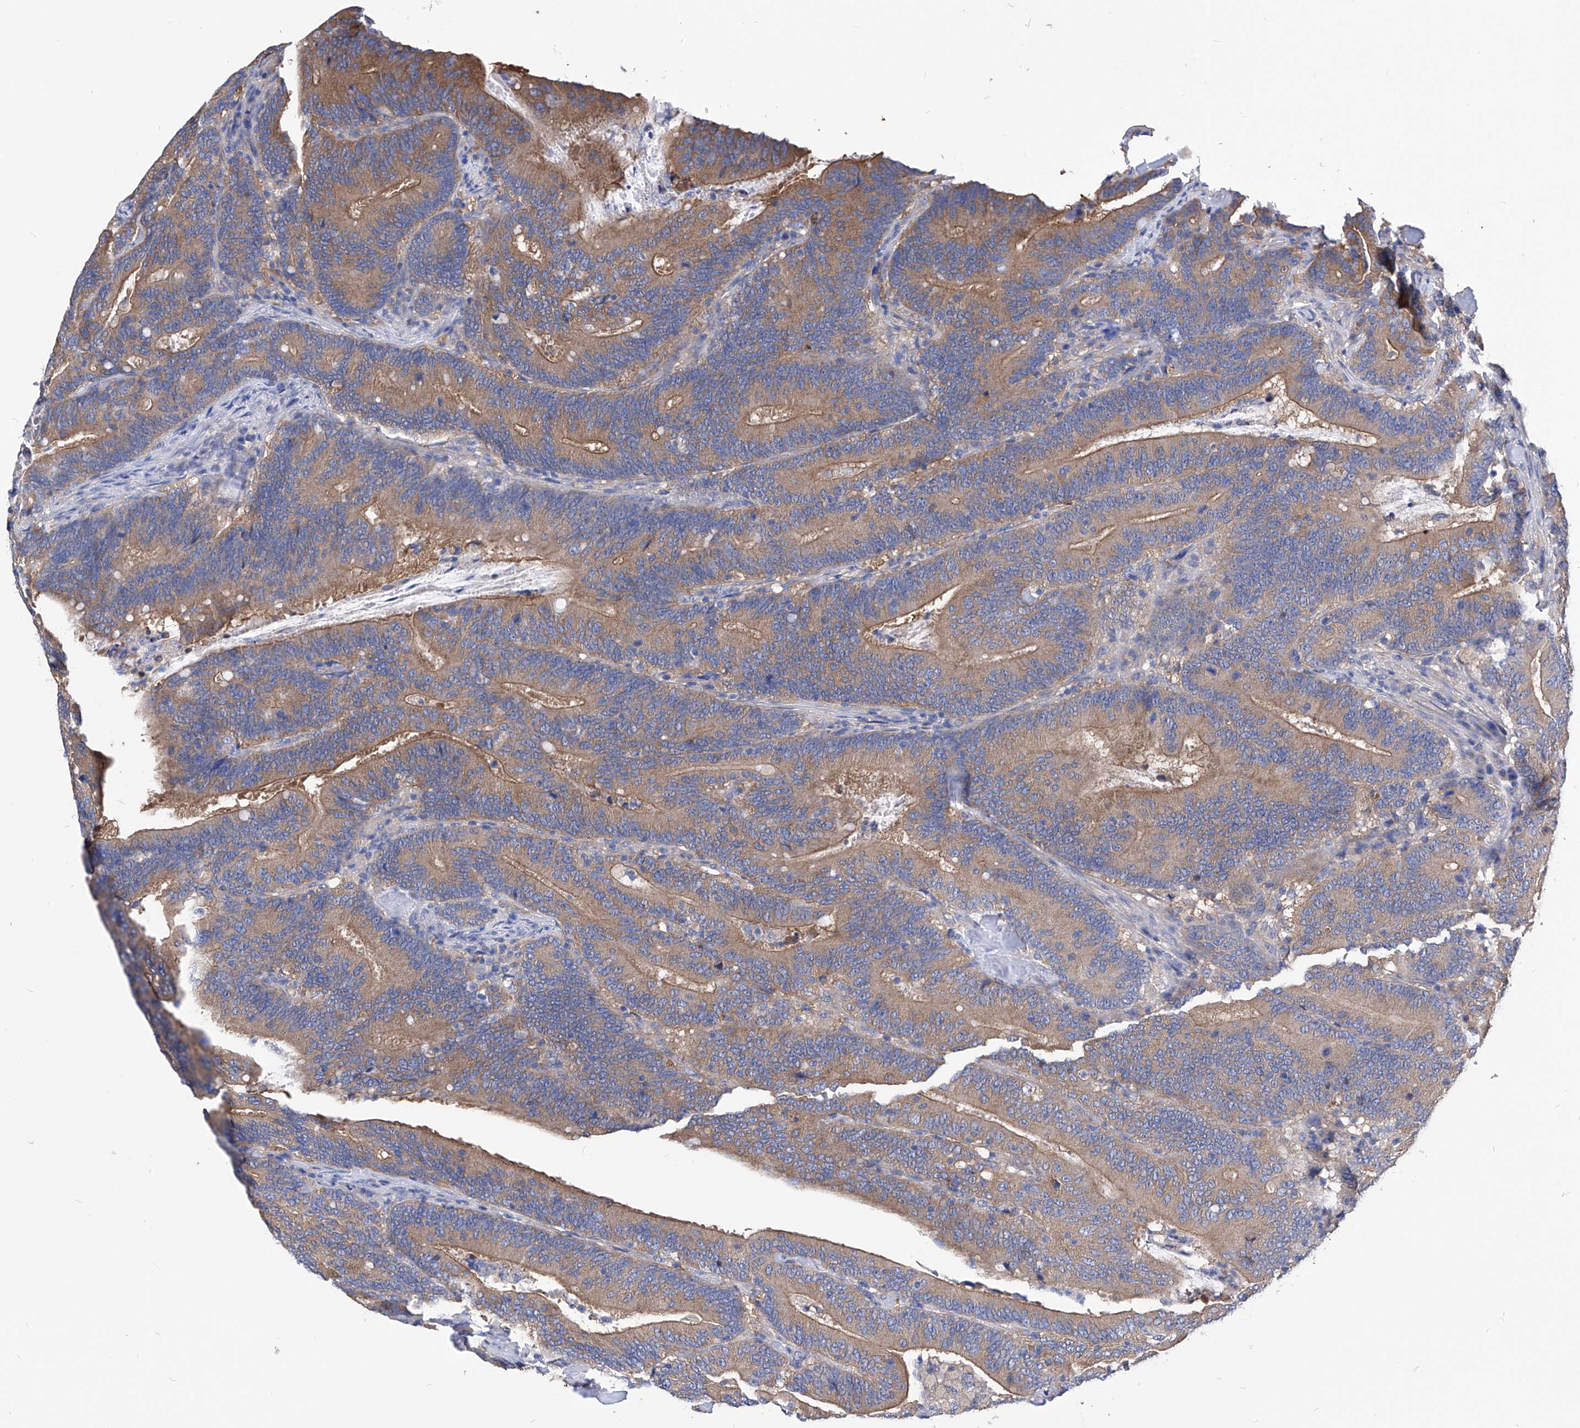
{"staining": {"intensity": "moderate", "quantity": ">75%", "location": "cytoplasmic/membranous"}, "tissue": "colorectal cancer", "cell_type": "Tumor cells", "image_type": "cancer", "snomed": [{"axis": "morphology", "description": "Adenocarcinoma, NOS"}, {"axis": "topography", "description": "Colon"}], "caption": "Immunohistochemical staining of human colorectal cancer exhibits medium levels of moderate cytoplasmic/membranous positivity in approximately >75% of tumor cells.", "gene": "XPNPEP1", "patient": {"sex": "female", "age": 66}}